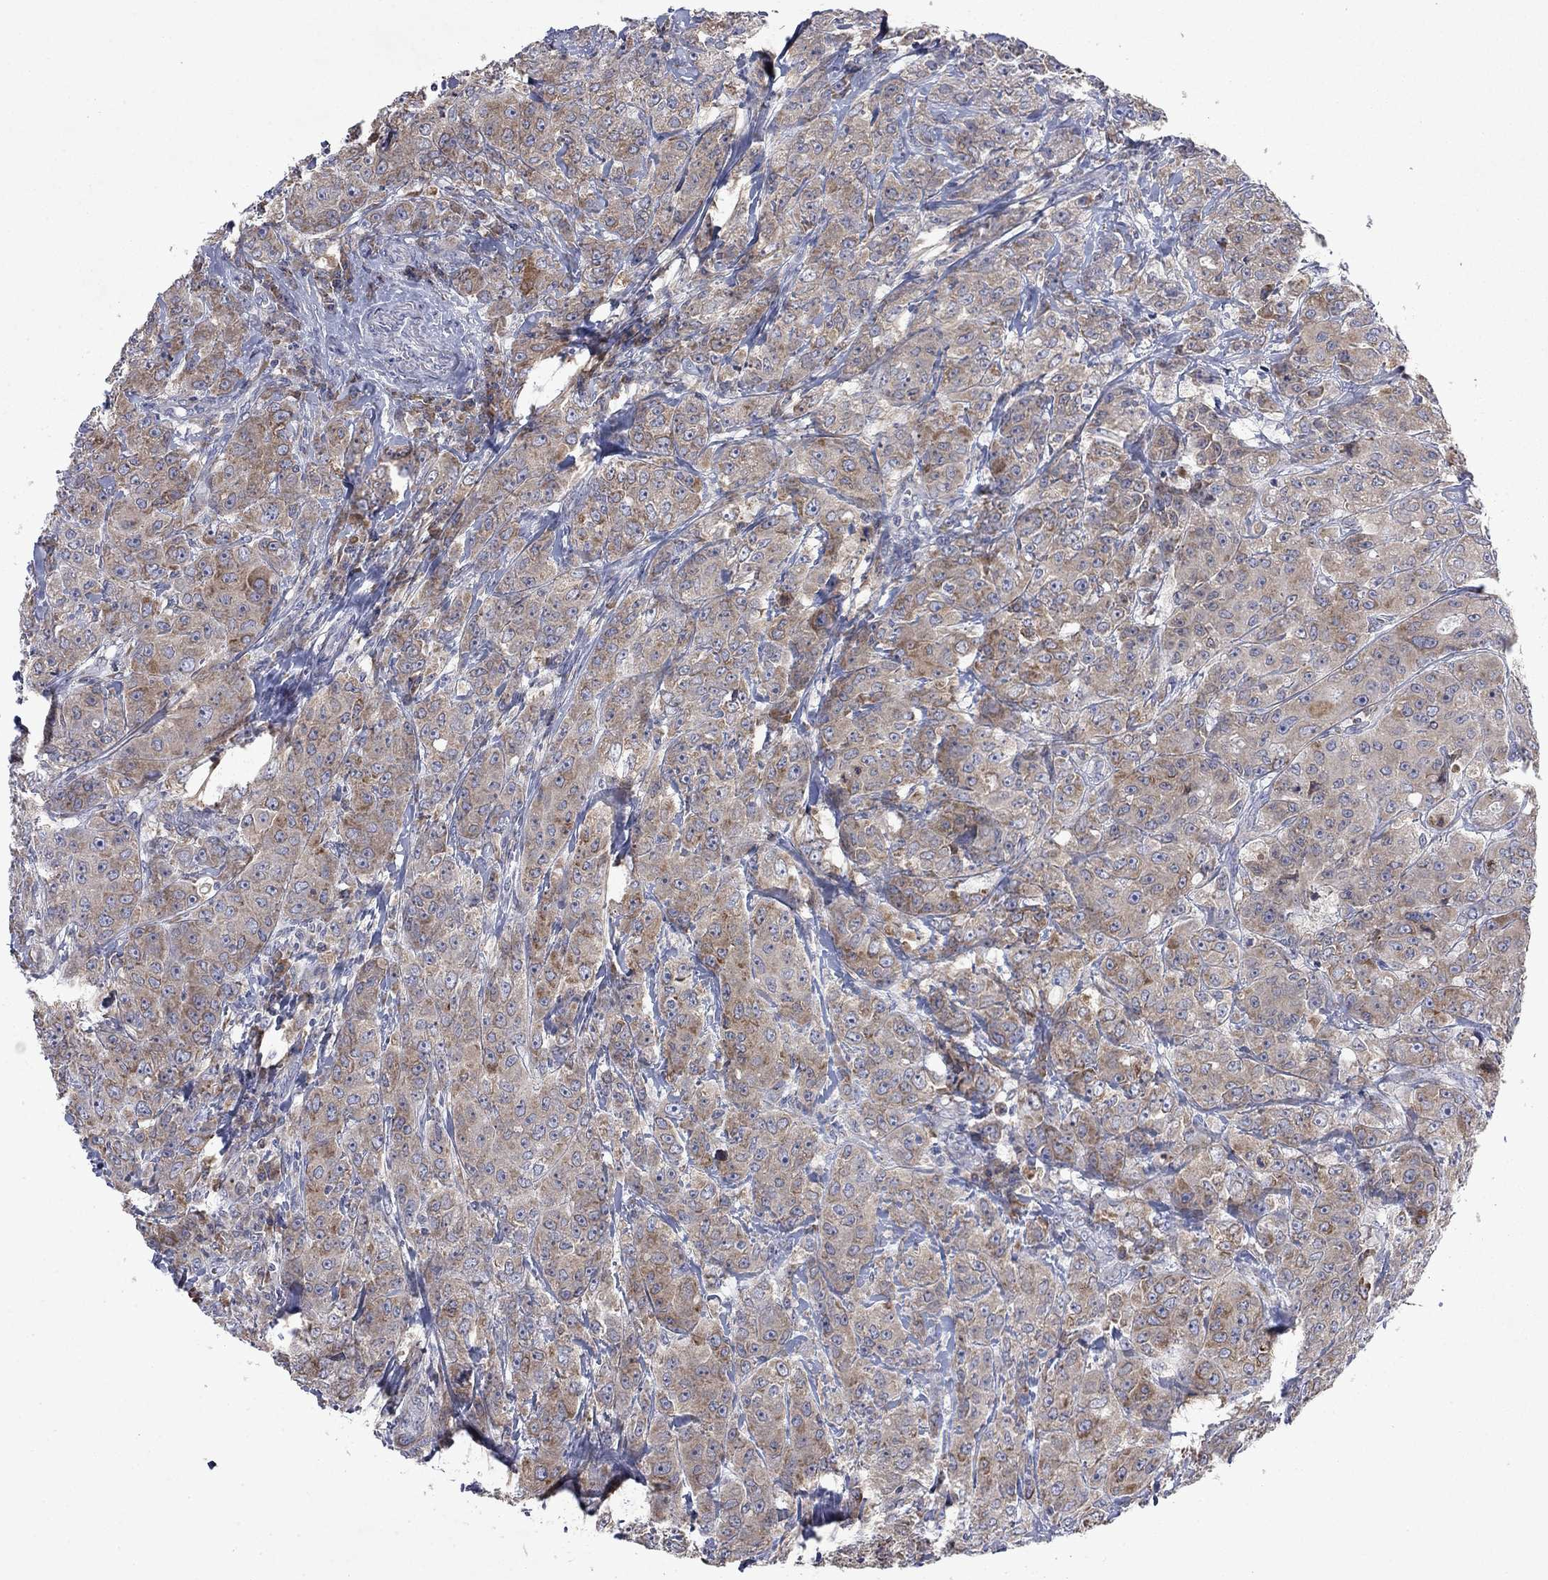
{"staining": {"intensity": "moderate", "quantity": "25%-75%", "location": "cytoplasmic/membranous"}, "tissue": "breast cancer", "cell_type": "Tumor cells", "image_type": "cancer", "snomed": [{"axis": "morphology", "description": "Duct carcinoma"}, {"axis": "topography", "description": "Breast"}], "caption": "Breast infiltrating ductal carcinoma stained for a protein (brown) demonstrates moderate cytoplasmic/membranous positive expression in about 25%-75% of tumor cells.", "gene": "TMEM97", "patient": {"sex": "female", "age": 43}}